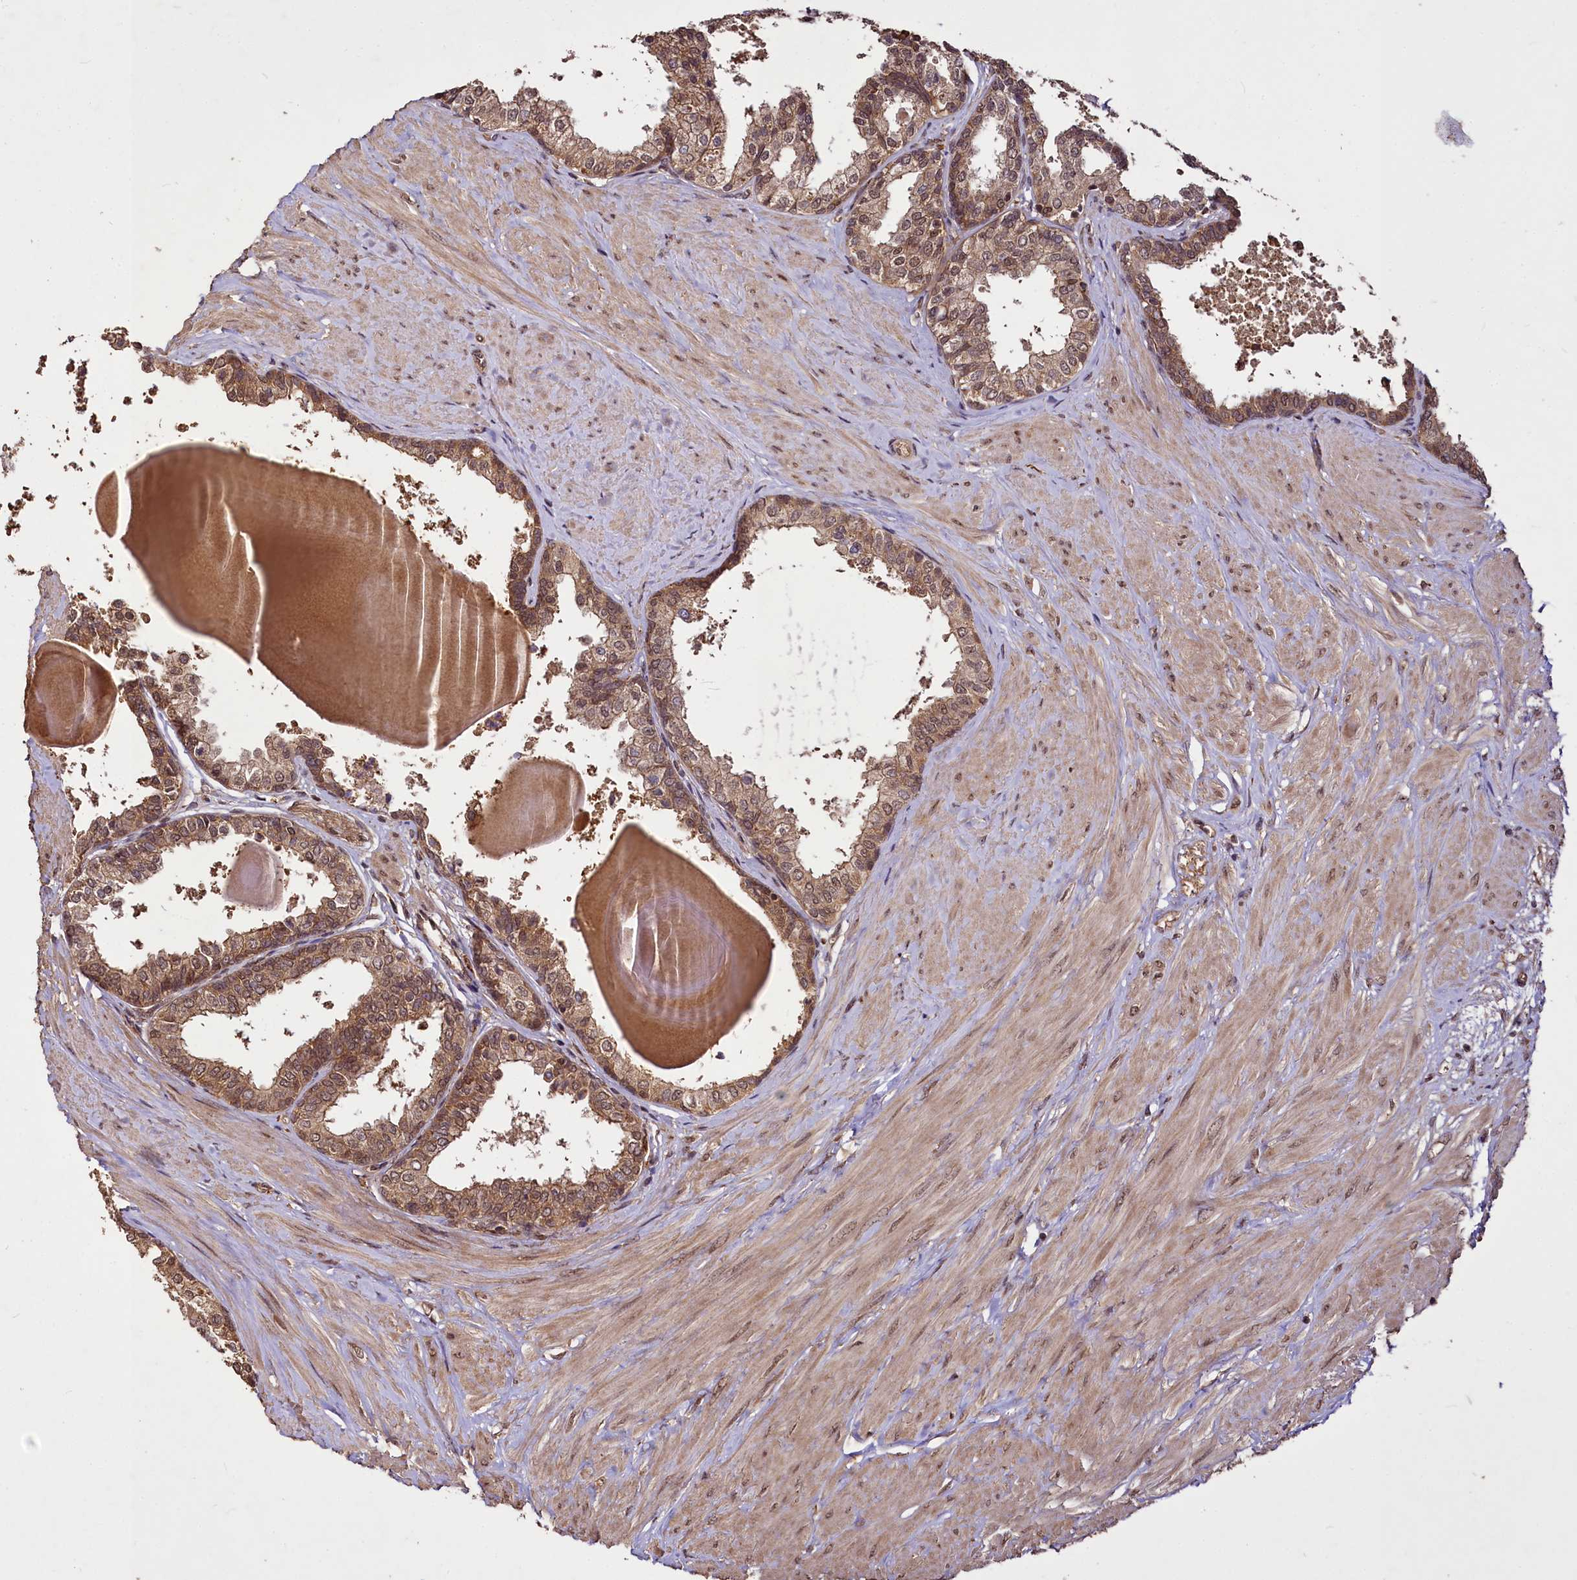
{"staining": {"intensity": "moderate", "quantity": ">75%", "location": "cytoplasmic/membranous,nuclear"}, "tissue": "prostate", "cell_type": "Glandular cells", "image_type": "normal", "snomed": [{"axis": "morphology", "description": "Normal tissue, NOS"}, {"axis": "topography", "description": "Prostate"}], "caption": "Immunohistochemical staining of benign prostate displays >75% levels of moderate cytoplasmic/membranous,nuclear protein staining in about >75% of glandular cells.", "gene": "VPS51", "patient": {"sex": "male", "age": 48}}